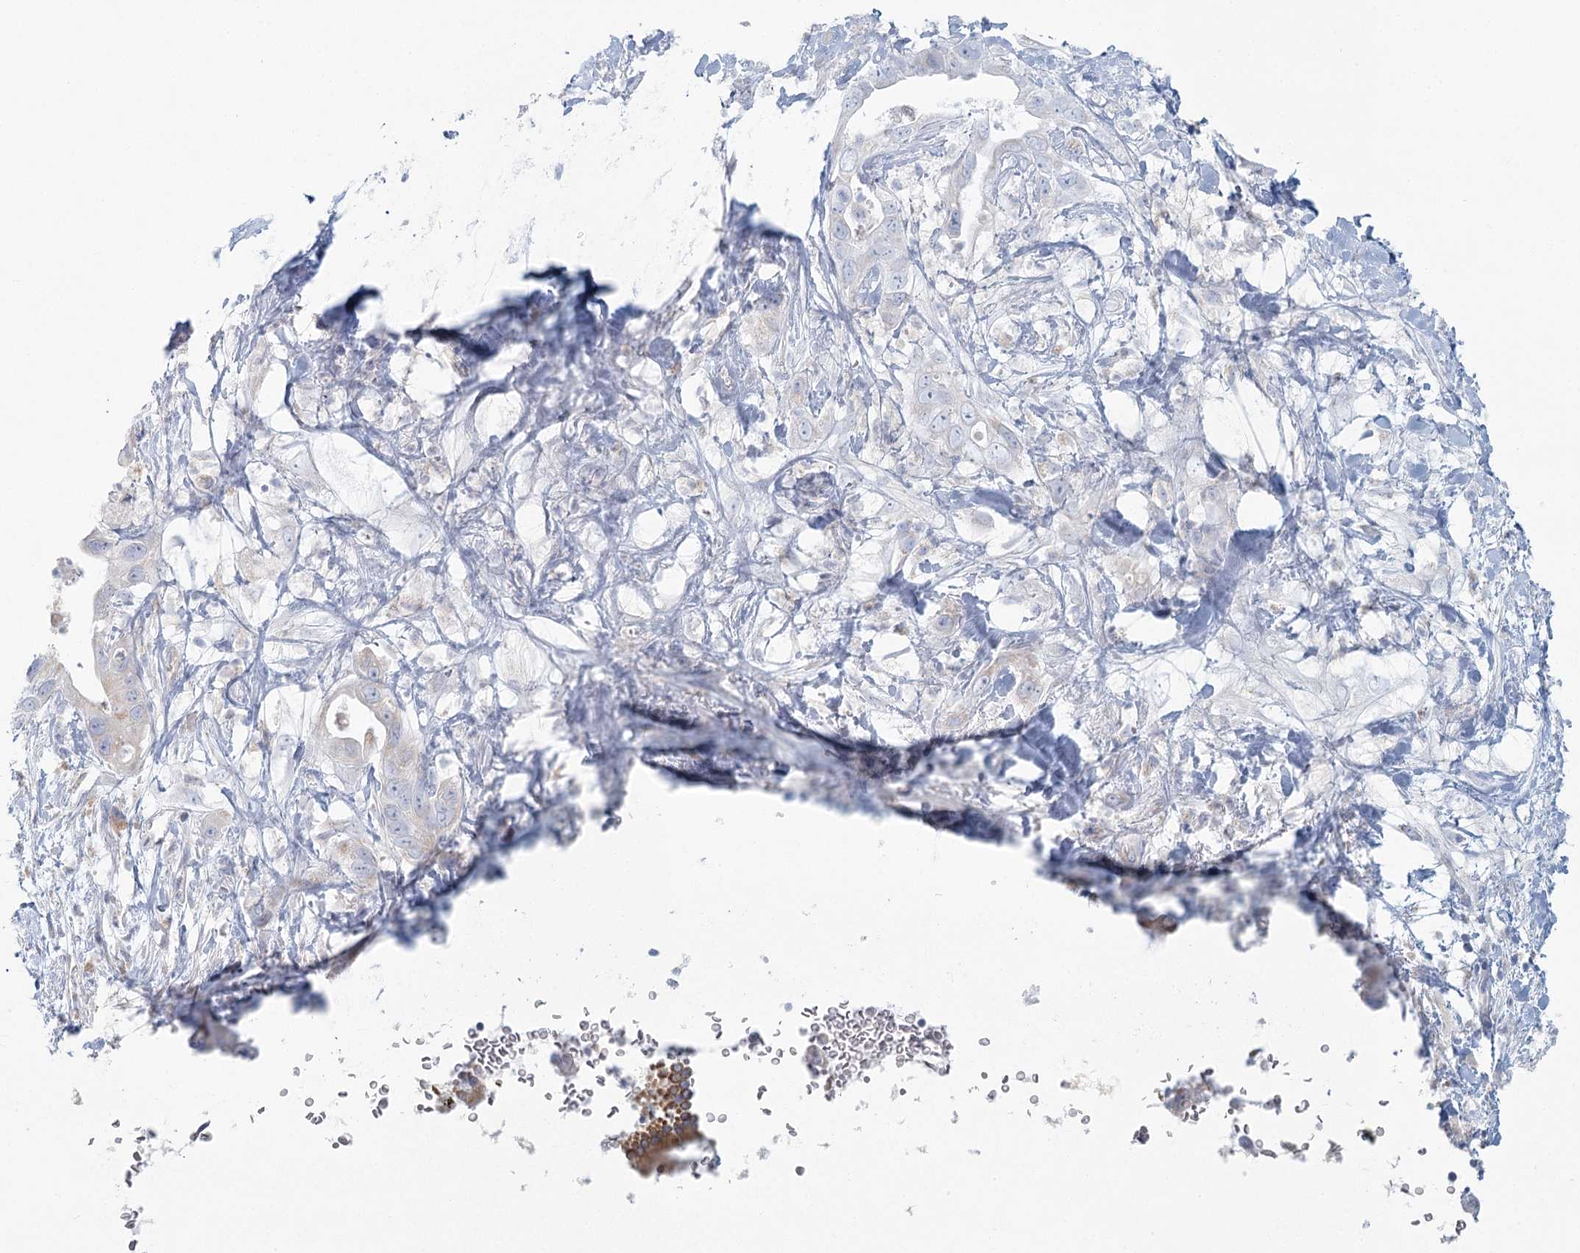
{"staining": {"intensity": "negative", "quantity": "none", "location": "none"}, "tissue": "pancreatic cancer", "cell_type": "Tumor cells", "image_type": "cancer", "snomed": [{"axis": "morphology", "description": "Adenocarcinoma, NOS"}, {"axis": "topography", "description": "Pancreas"}], "caption": "DAB immunohistochemical staining of pancreatic adenocarcinoma exhibits no significant staining in tumor cells.", "gene": "BPHL", "patient": {"sex": "female", "age": 78}}